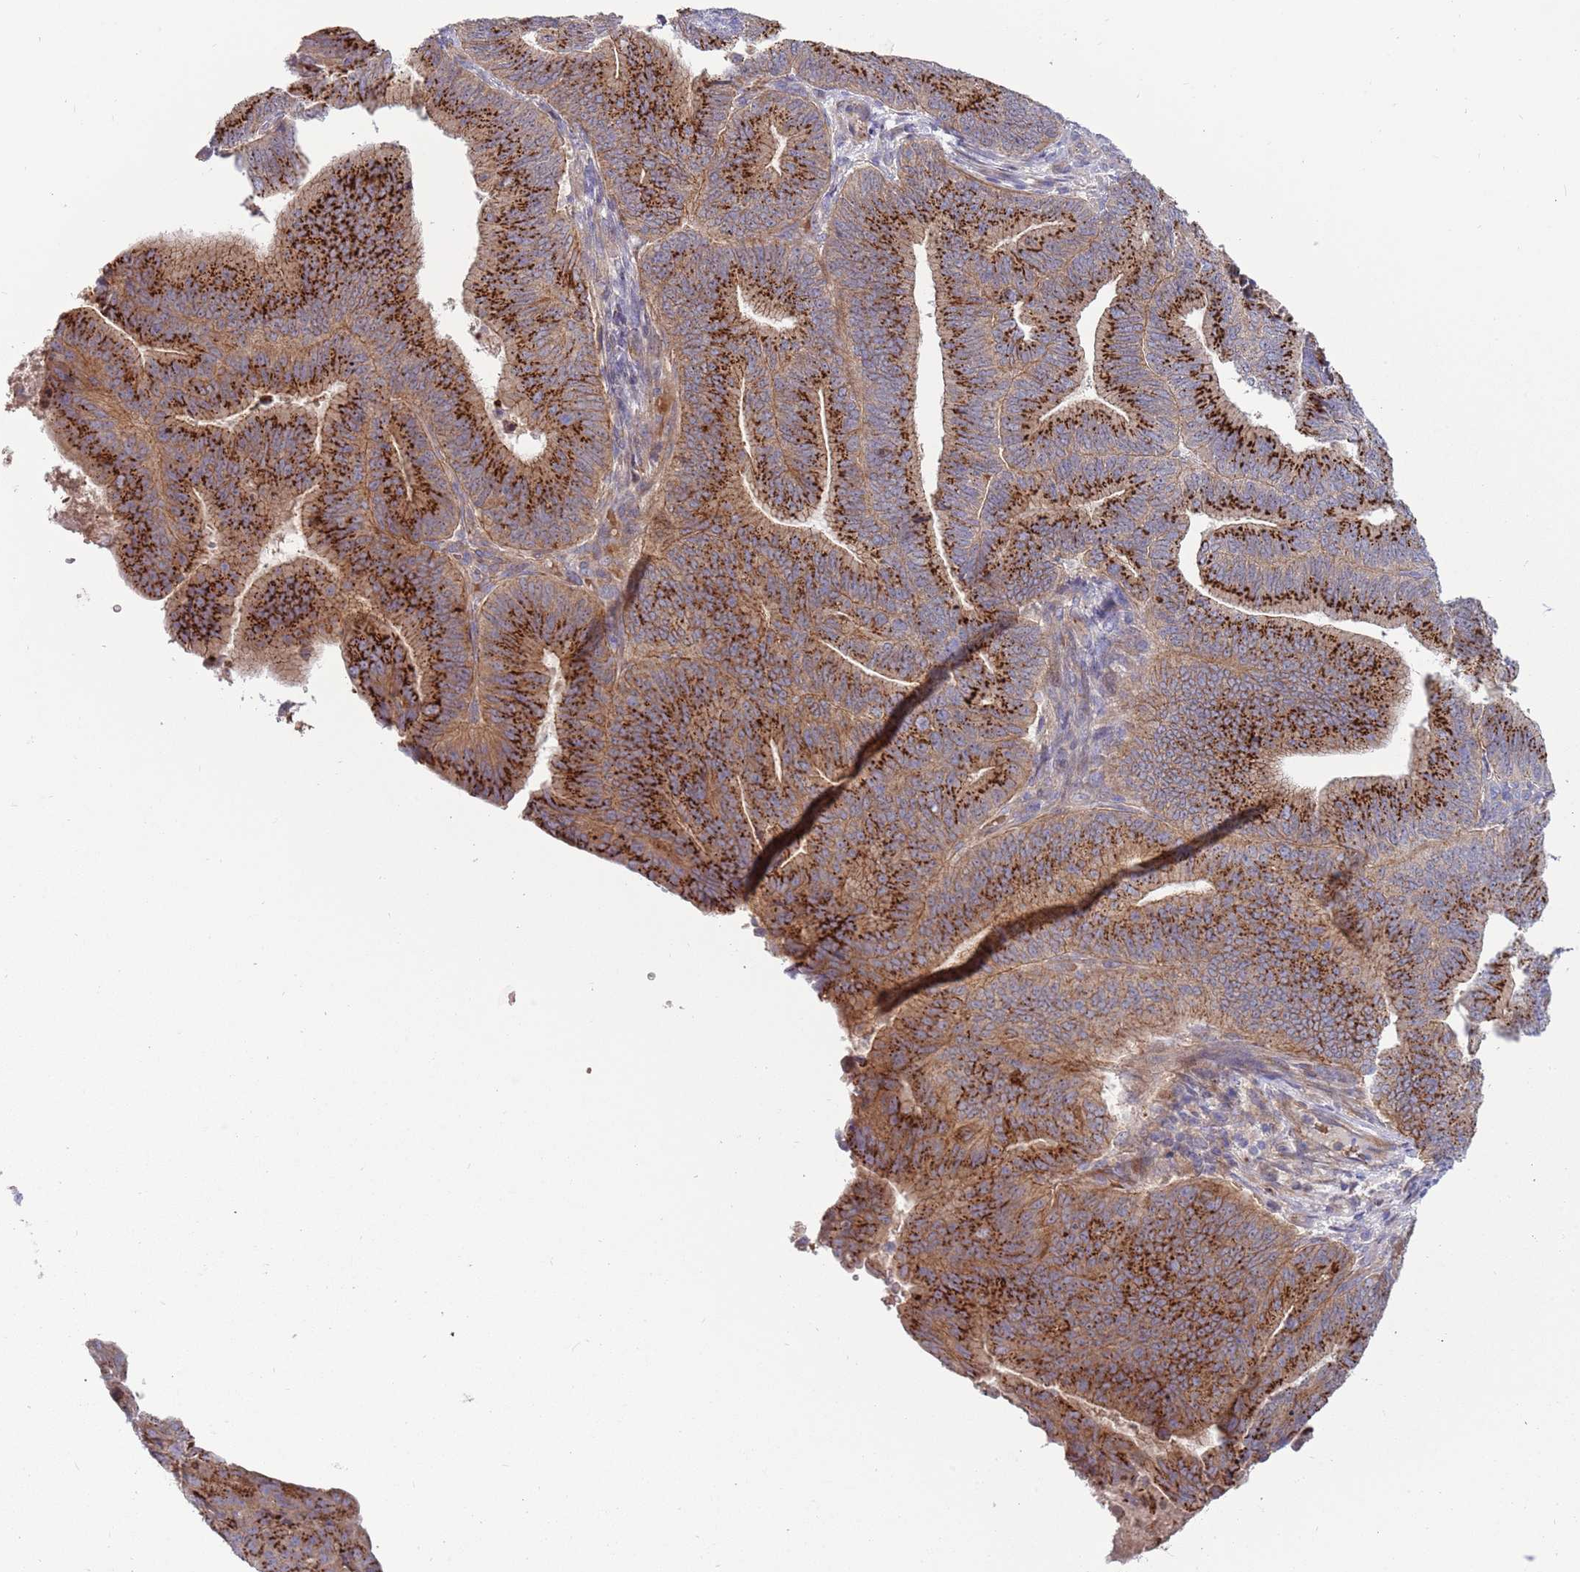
{"staining": {"intensity": "strong", "quantity": ">75%", "location": "cytoplasmic/membranous"}, "tissue": "endometrial cancer", "cell_type": "Tumor cells", "image_type": "cancer", "snomed": [{"axis": "morphology", "description": "Adenocarcinoma, NOS"}, {"axis": "topography", "description": "Endometrium"}], "caption": "Immunohistochemical staining of adenocarcinoma (endometrial) shows high levels of strong cytoplasmic/membranous protein positivity in approximately >75% of tumor cells. Immunohistochemistry (ihc) stains the protein of interest in brown and the nuclei are stained blue.", "gene": "ITGB6", "patient": {"sex": "female", "age": 70}}